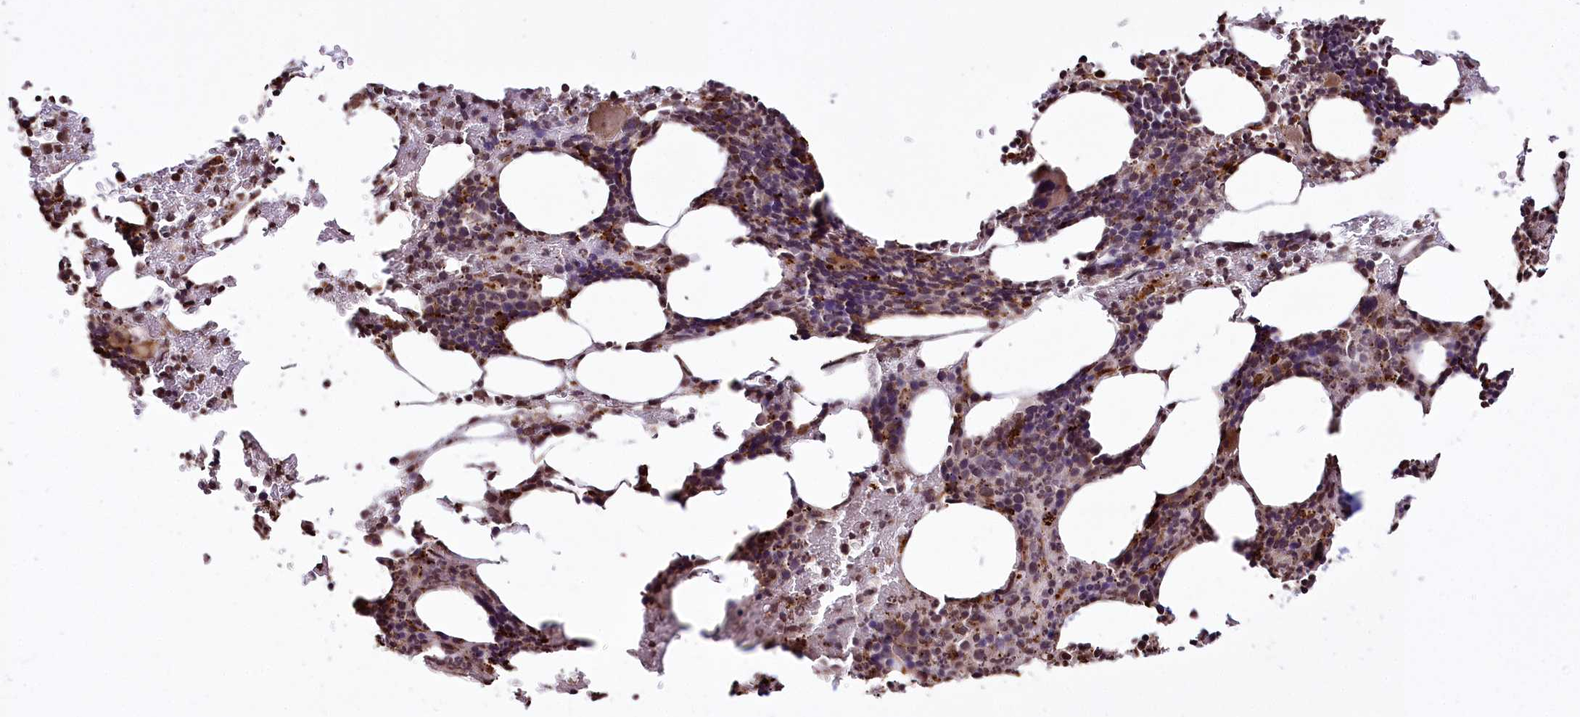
{"staining": {"intensity": "moderate", "quantity": "25%-75%", "location": "cytoplasmic/membranous,nuclear"}, "tissue": "bone marrow", "cell_type": "Hematopoietic cells", "image_type": "normal", "snomed": [{"axis": "morphology", "description": "Normal tissue, NOS"}, {"axis": "topography", "description": "Bone marrow"}], "caption": "Hematopoietic cells reveal moderate cytoplasmic/membranous,nuclear expression in about 25%-75% of cells in normal bone marrow. (Stains: DAB in brown, nuclei in blue, Microscopy: brightfield microscopy at high magnification).", "gene": "HOXC8", "patient": {"sex": "male", "age": 62}}